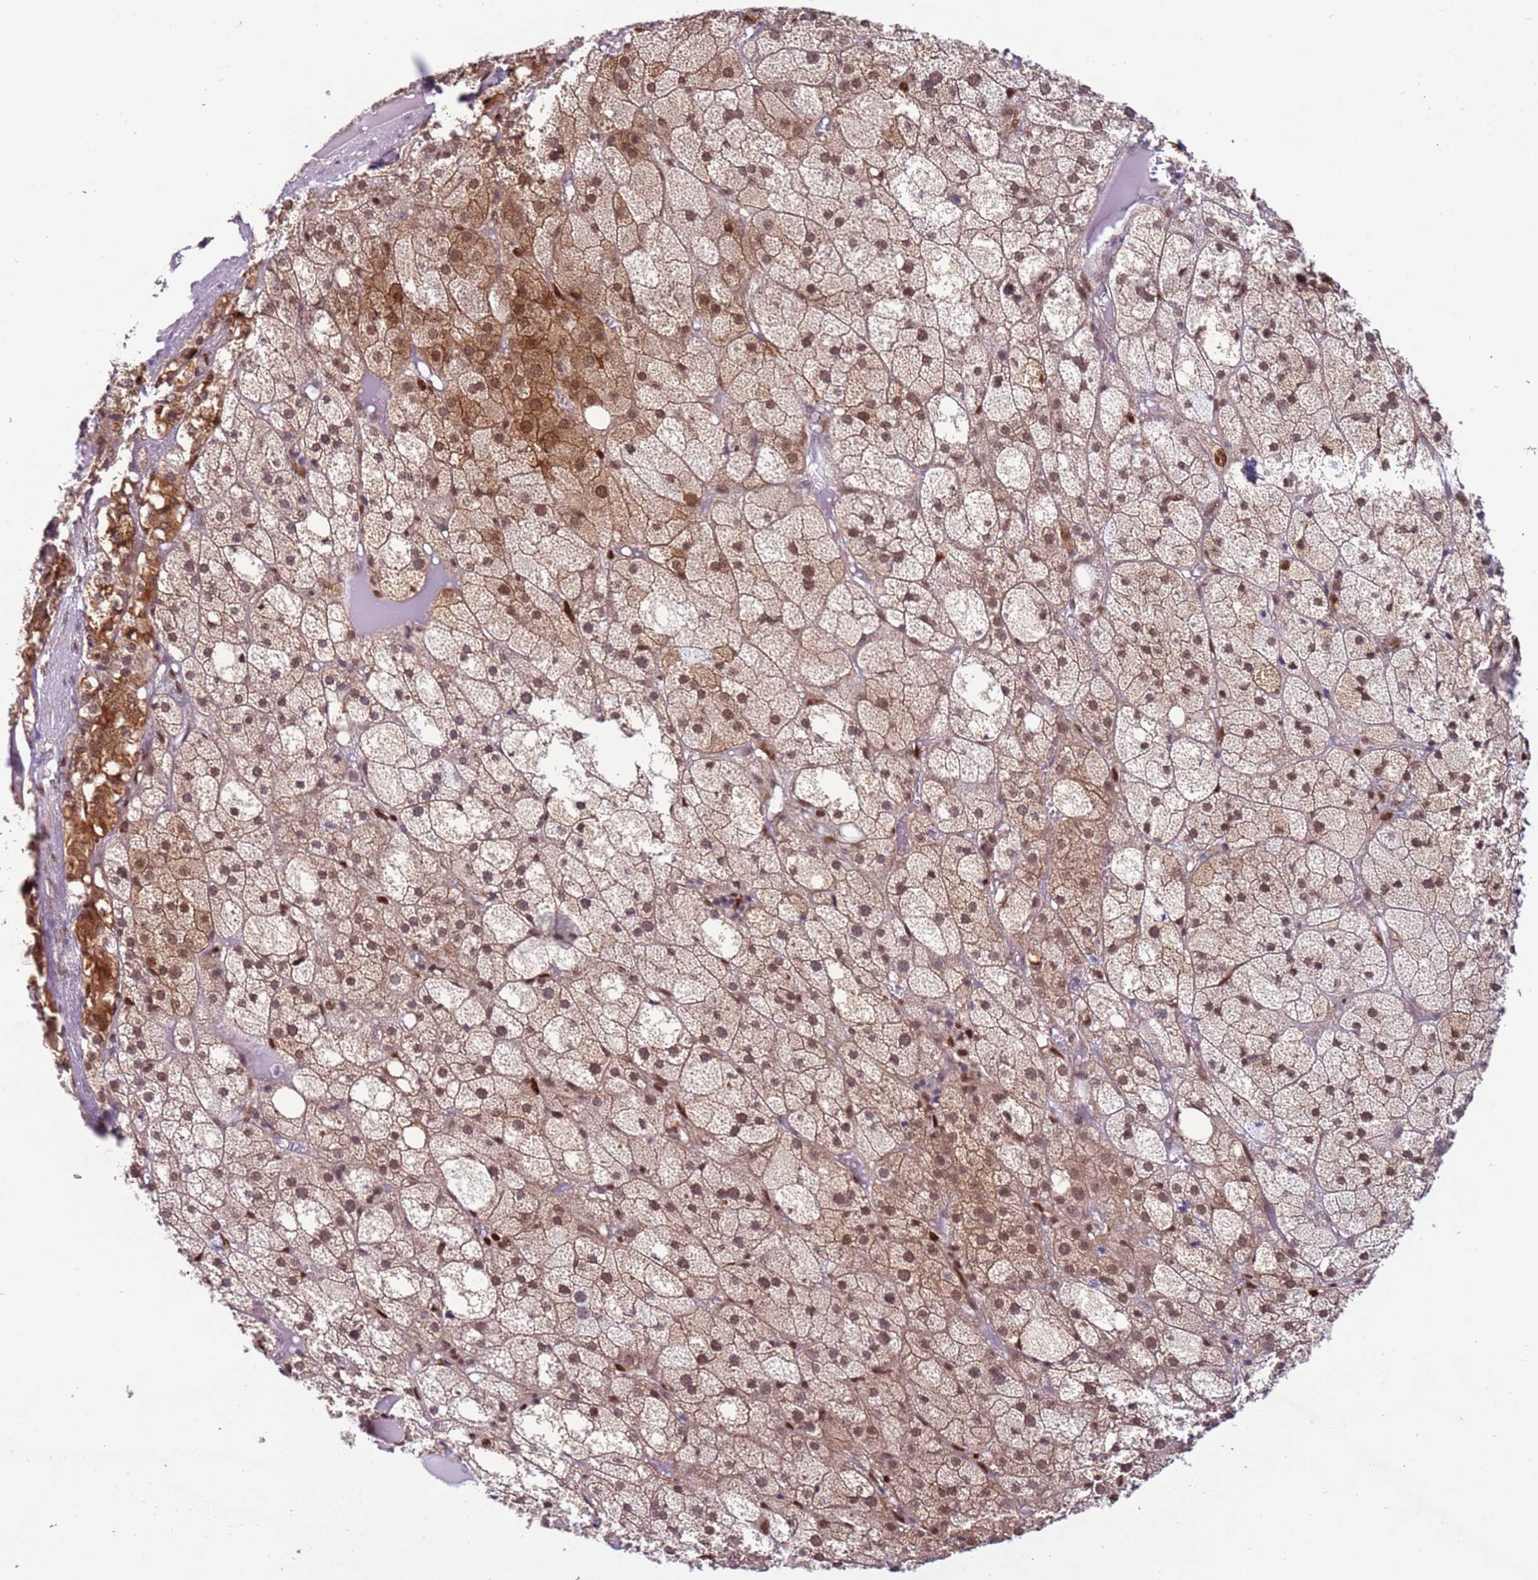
{"staining": {"intensity": "moderate", "quantity": "25%-75%", "location": "nuclear"}, "tissue": "adrenal gland", "cell_type": "Glandular cells", "image_type": "normal", "snomed": [{"axis": "morphology", "description": "Normal tissue, NOS"}, {"axis": "topography", "description": "Adrenal gland"}], "caption": "Immunohistochemistry (IHC) (DAB (3,3'-diaminobenzidine)) staining of benign human adrenal gland displays moderate nuclear protein expression in about 25%-75% of glandular cells.", "gene": "PRPF6", "patient": {"sex": "female", "age": 61}}